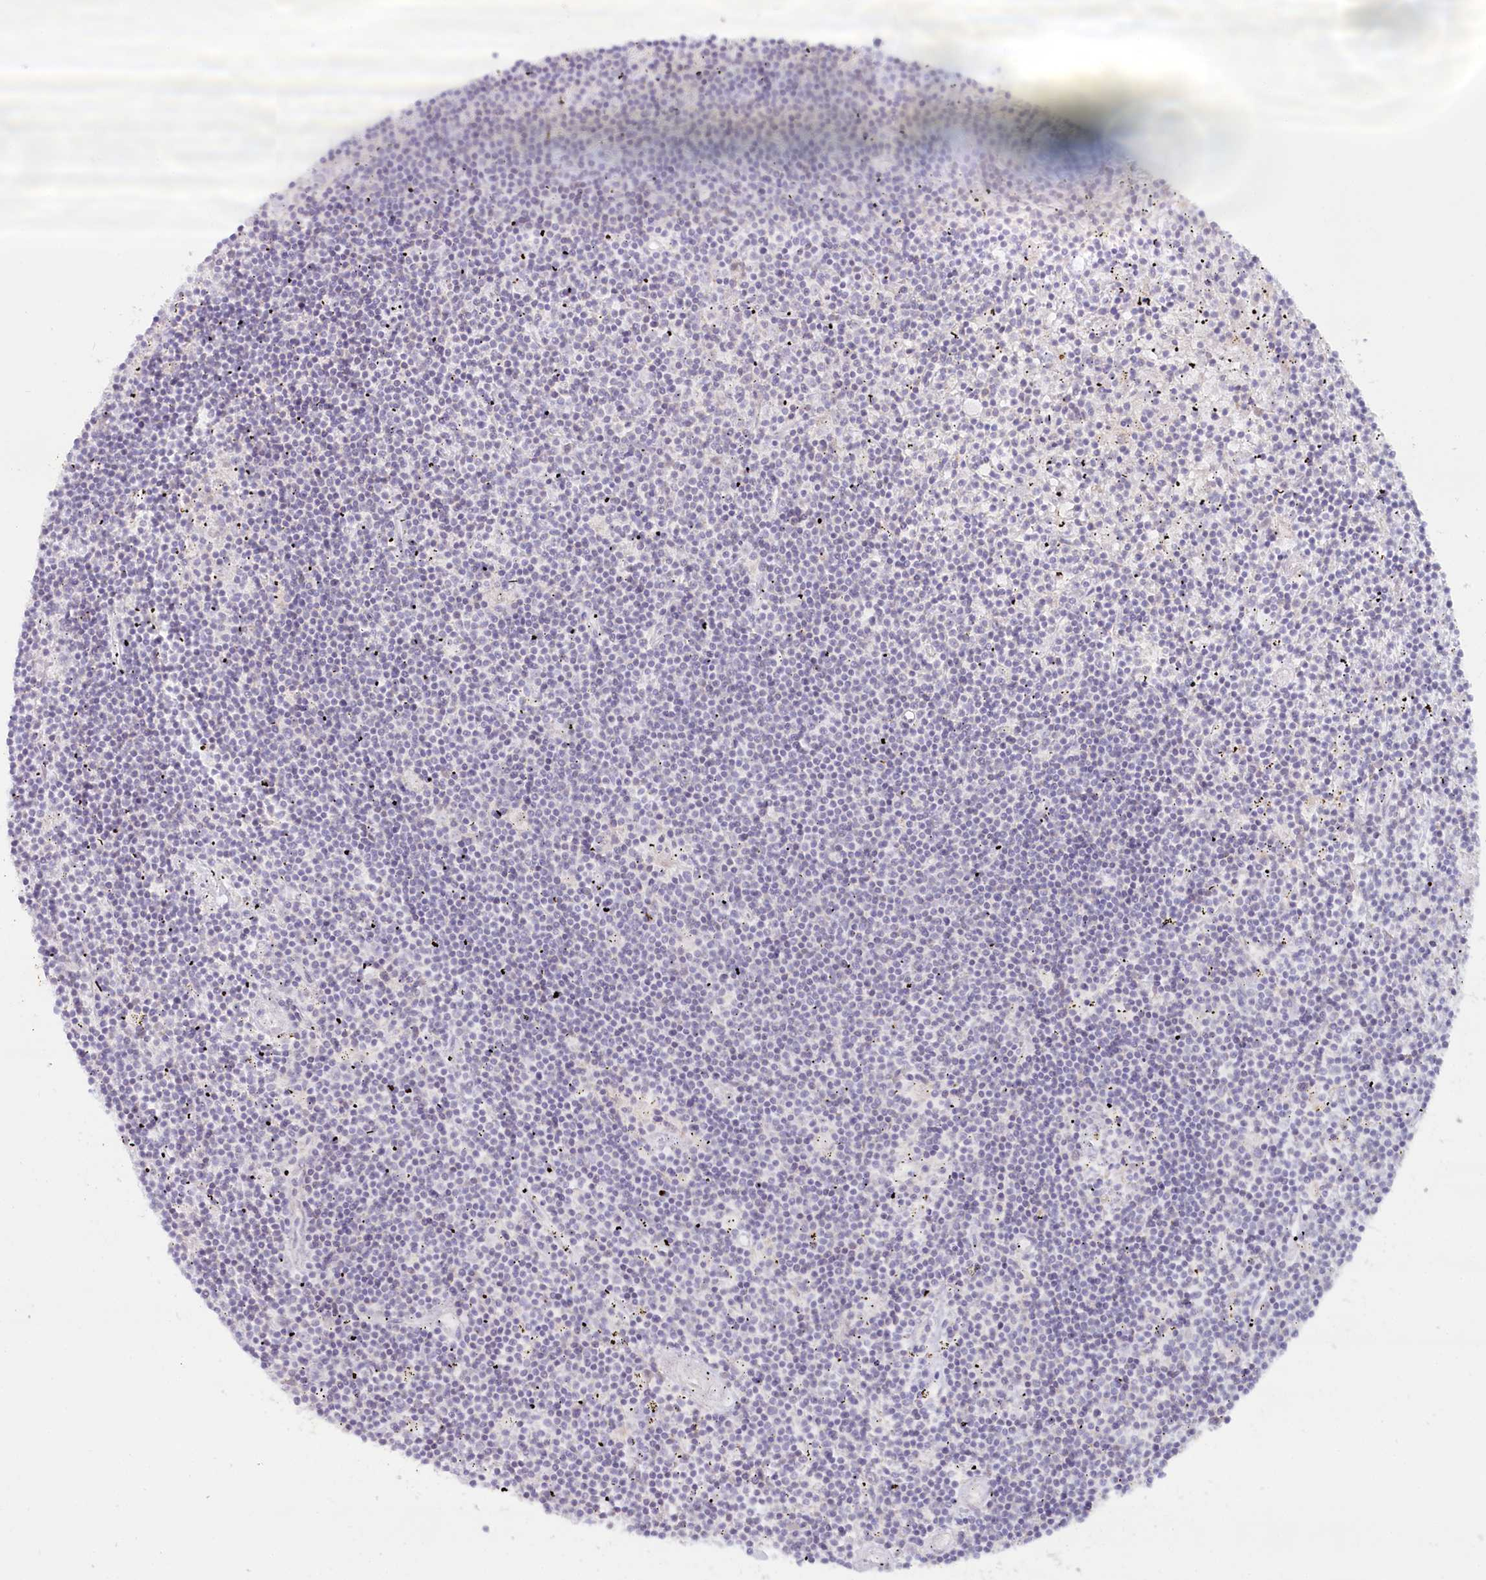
{"staining": {"intensity": "negative", "quantity": "none", "location": "none"}, "tissue": "lymphoma", "cell_type": "Tumor cells", "image_type": "cancer", "snomed": [{"axis": "morphology", "description": "Malignant lymphoma, non-Hodgkin's type, Low grade"}, {"axis": "topography", "description": "Spleen"}], "caption": "Malignant lymphoma, non-Hodgkin's type (low-grade) was stained to show a protein in brown. There is no significant positivity in tumor cells.", "gene": "PSAPL1", "patient": {"sex": "male", "age": 76}}